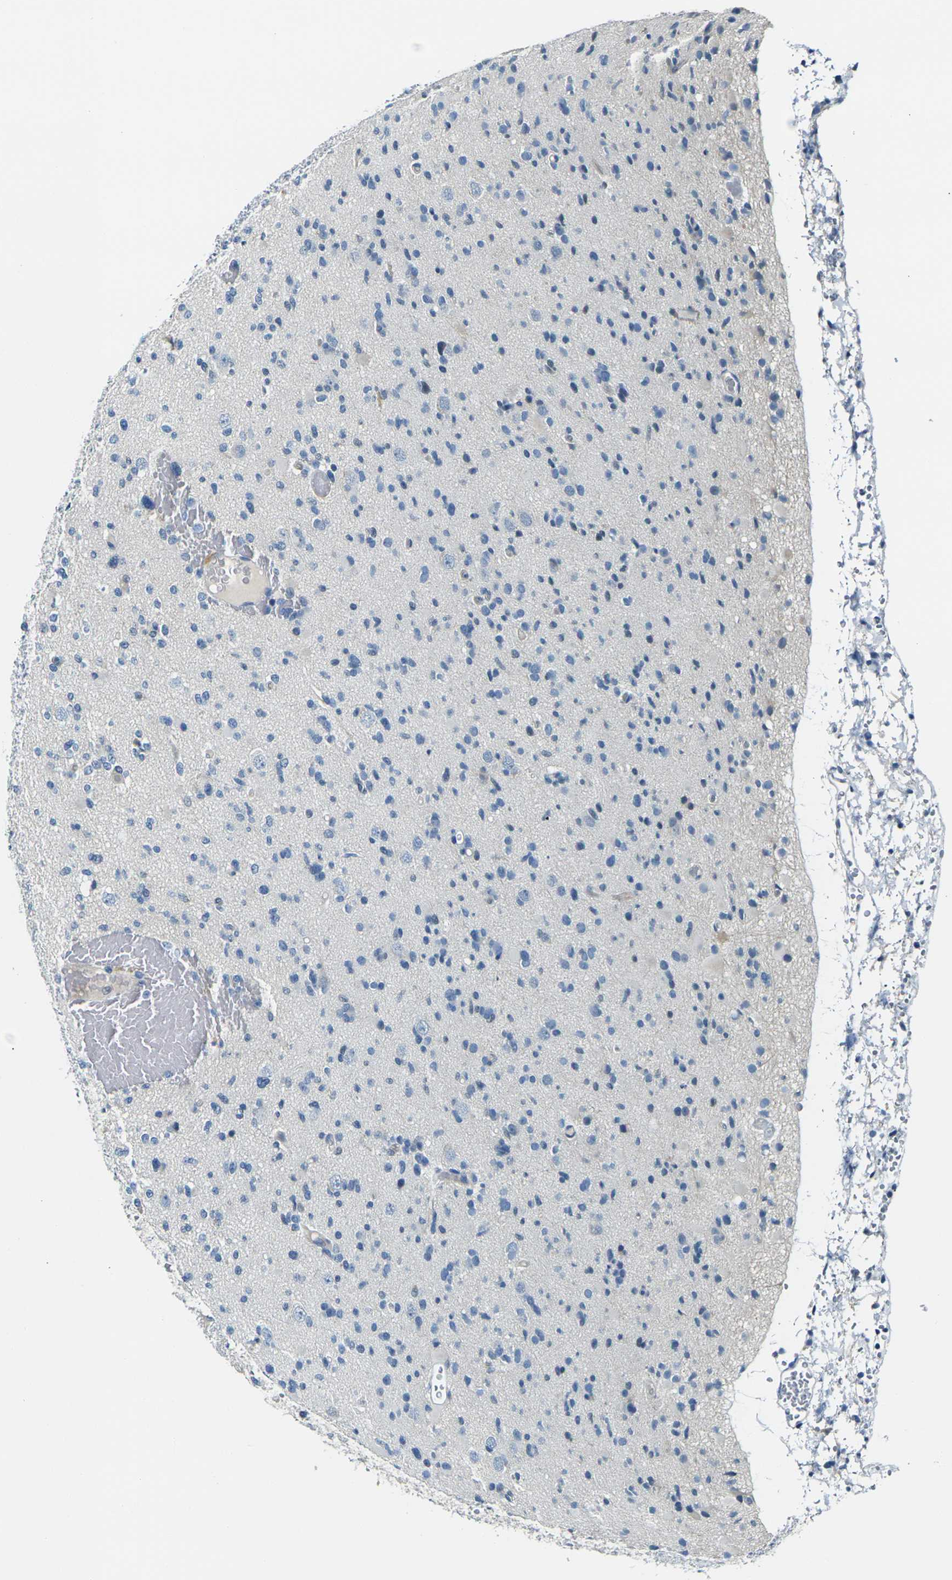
{"staining": {"intensity": "negative", "quantity": "none", "location": "none"}, "tissue": "glioma", "cell_type": "Tumor cells", "image_type": "cancer", "snomed": [{"axis": "morphology", "description": "Glioma, malignant, Low grade"}, {"axis": "topography", "description": "Brain"}], "caption": "Human glioma stained for a protein using immunohistochemistry exhibits no staining in tumor cells.", "gene": "SHISAL2B", "patient": {"sex": "female", "age": 22}}